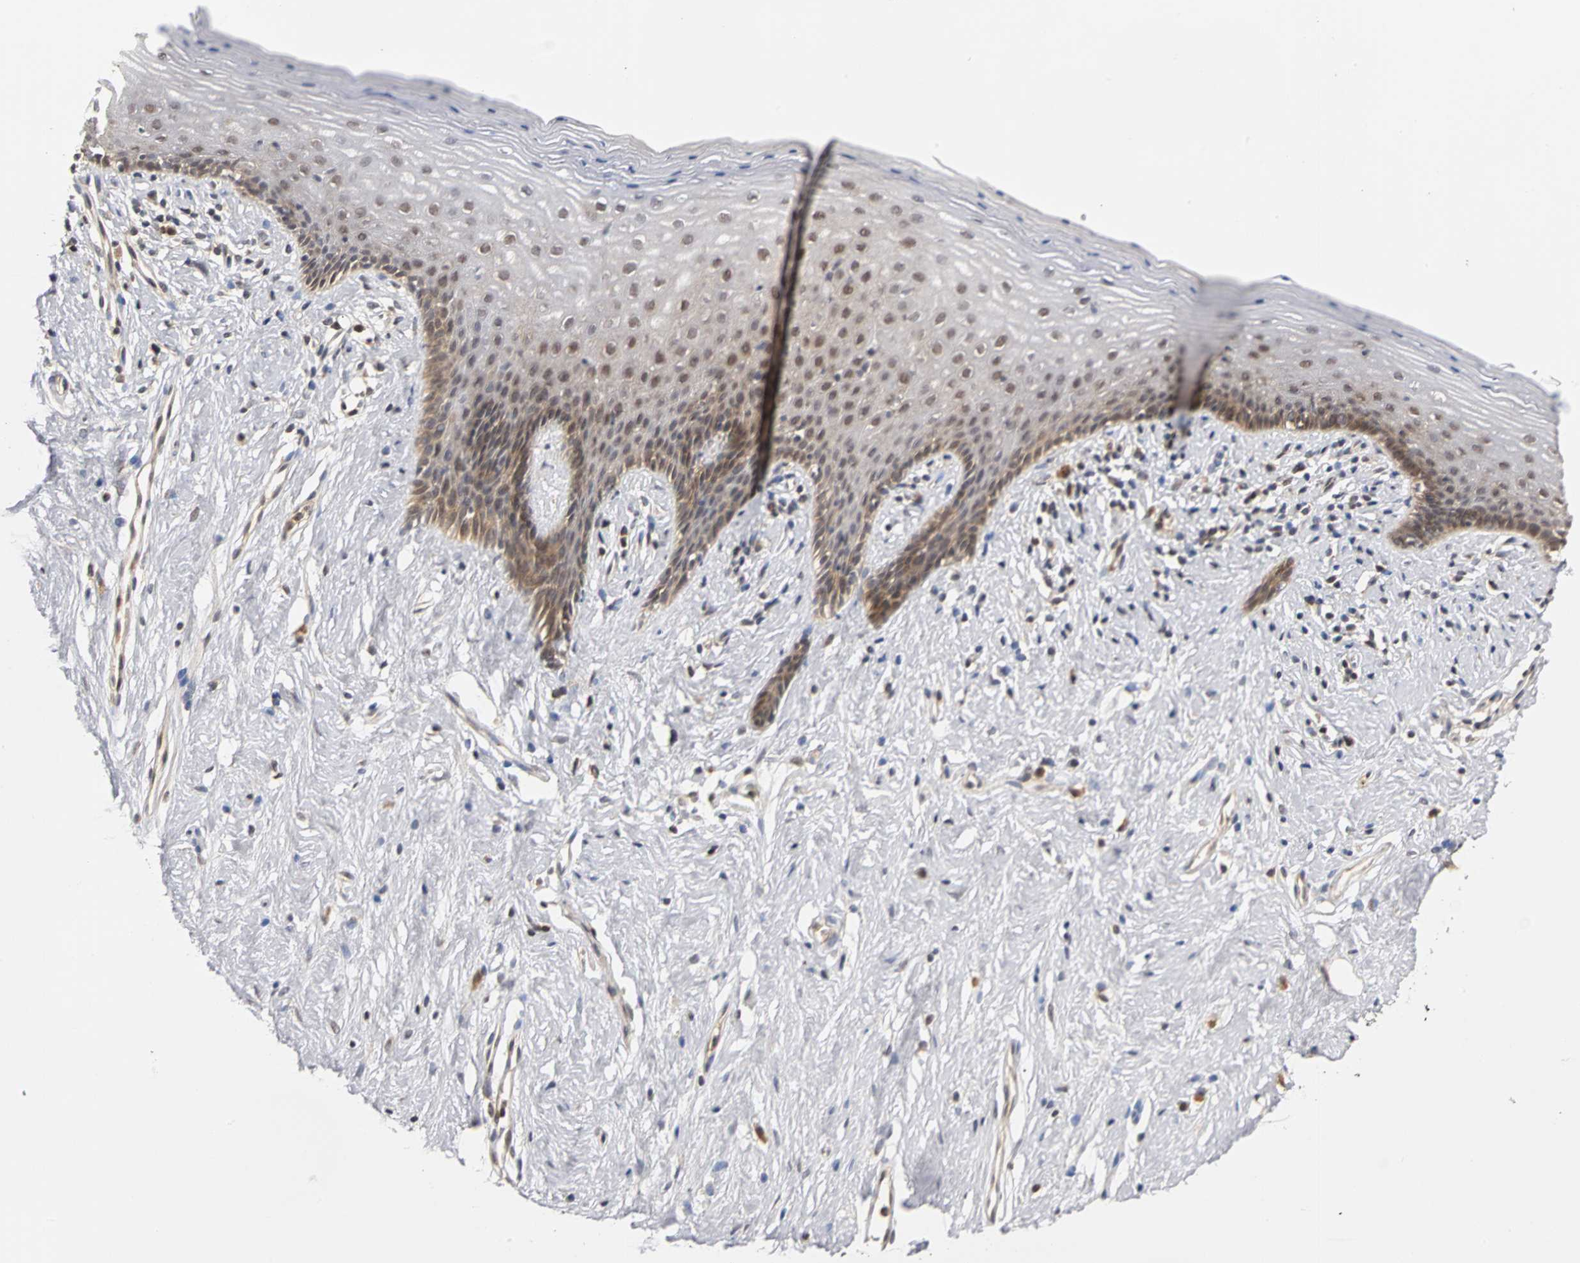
{"staining": {"intensity": "moderate", "quantity": "25%-75%", "location": "cytoplasmic/membranous,nuclear"}, "tissue": "vagina", "cell_type": "Squamous epithelial cells", "image_type": "normal", "snomed": [{"axis": "morphology", "description": "Normal tissue, NOS"}, {"axis": "topography", "description": "Vagina"}], "caption": "A brown stain labels moderate cytoplasmic/membranous,nuclear expression of a protein in squamous epithelial cells of benign vagina.", "gene": "UBE2M", "patient": {"sex": "female", "age": 44}}